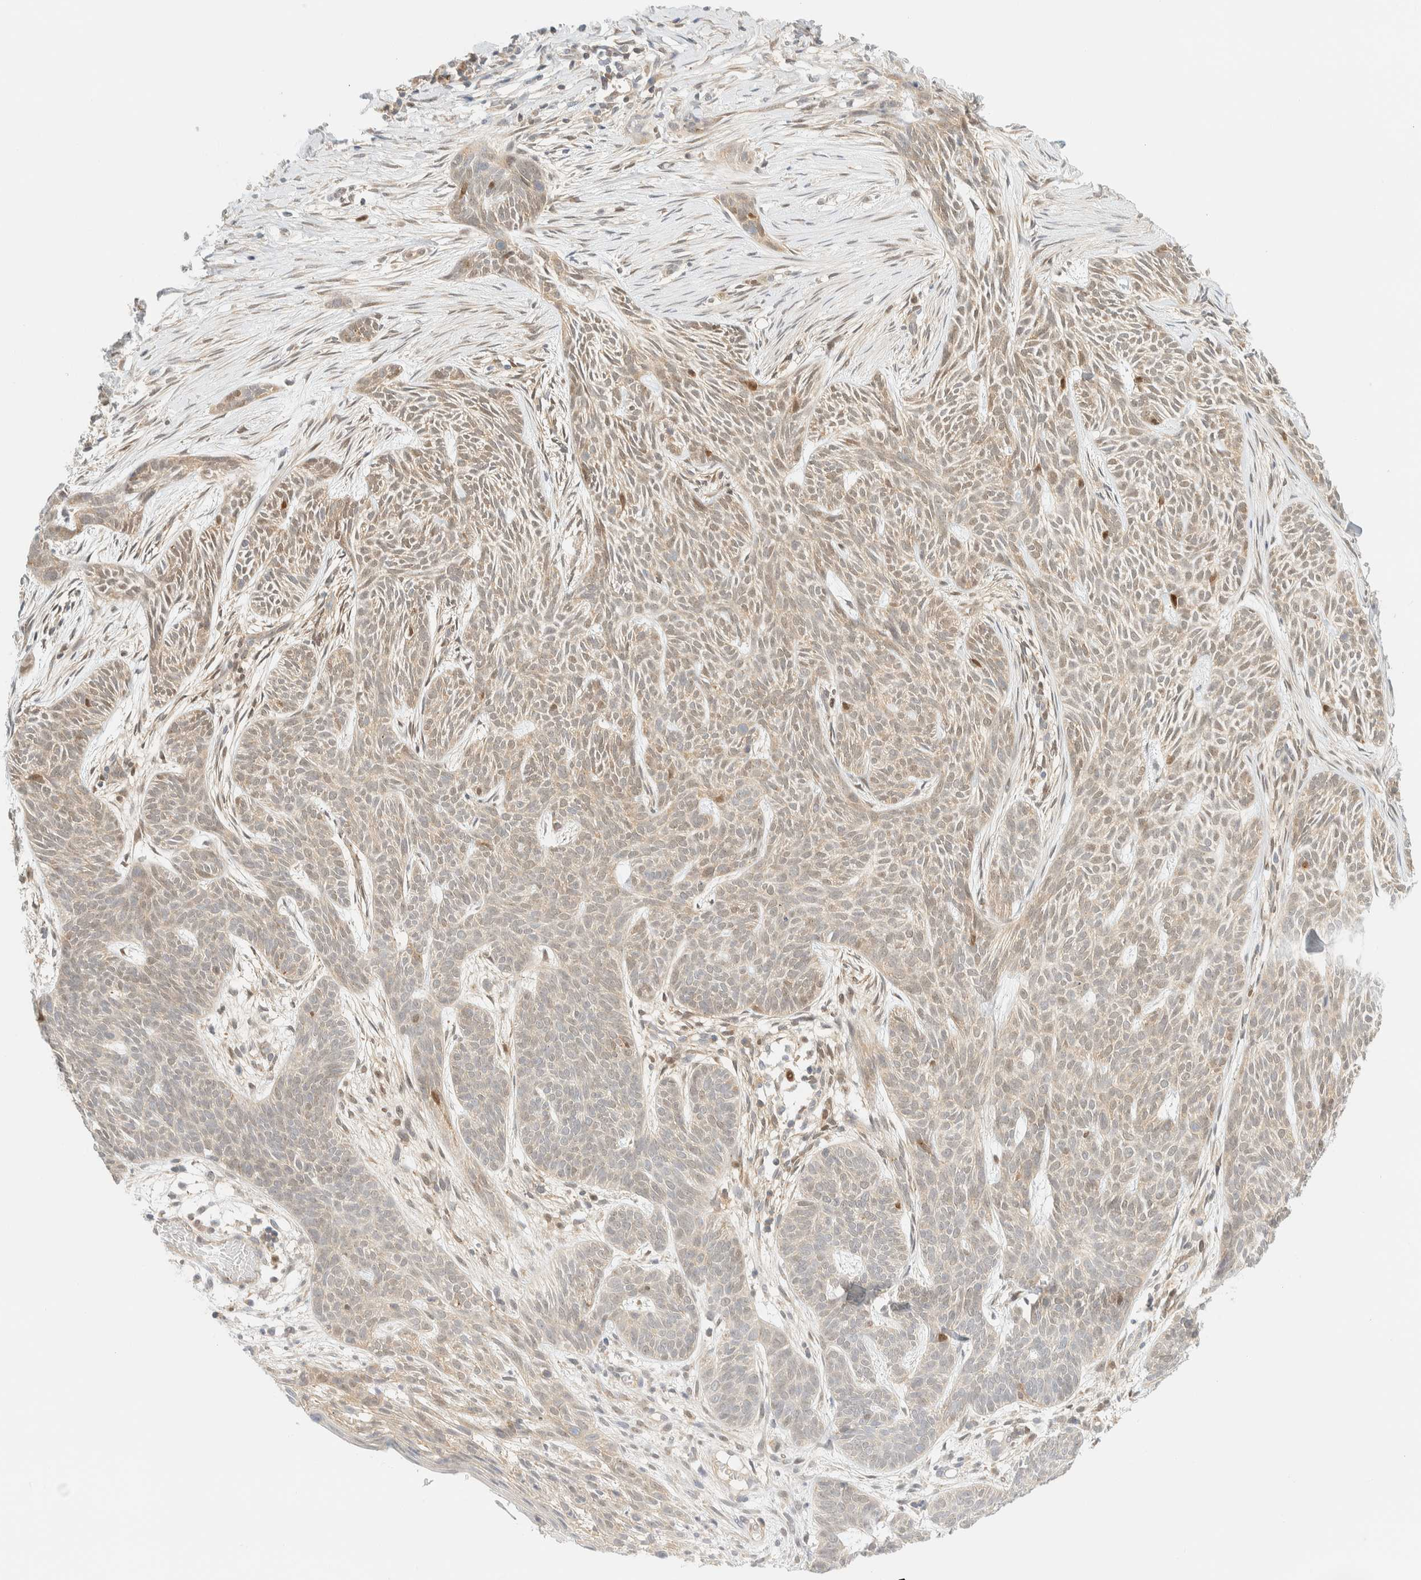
{"staining": {"intensity": "weak", "quantity": "25%-75%", "location": "cytoplasmic/membranous"}, "tissue": "skin cancer", "cell_type": "Tumor cells", "image_type": "cancer", "snomed": [{"axis": "morphology", "description": "Basal cell carcinoma"}, {"axis": "topography", "description": "Skin"}], "caption": "Human skin cancer stained with a protein marker reveals weak staining in tumor cells.", "gene": "PCYT2", "patient": {"sex": "female", "age": 59}}